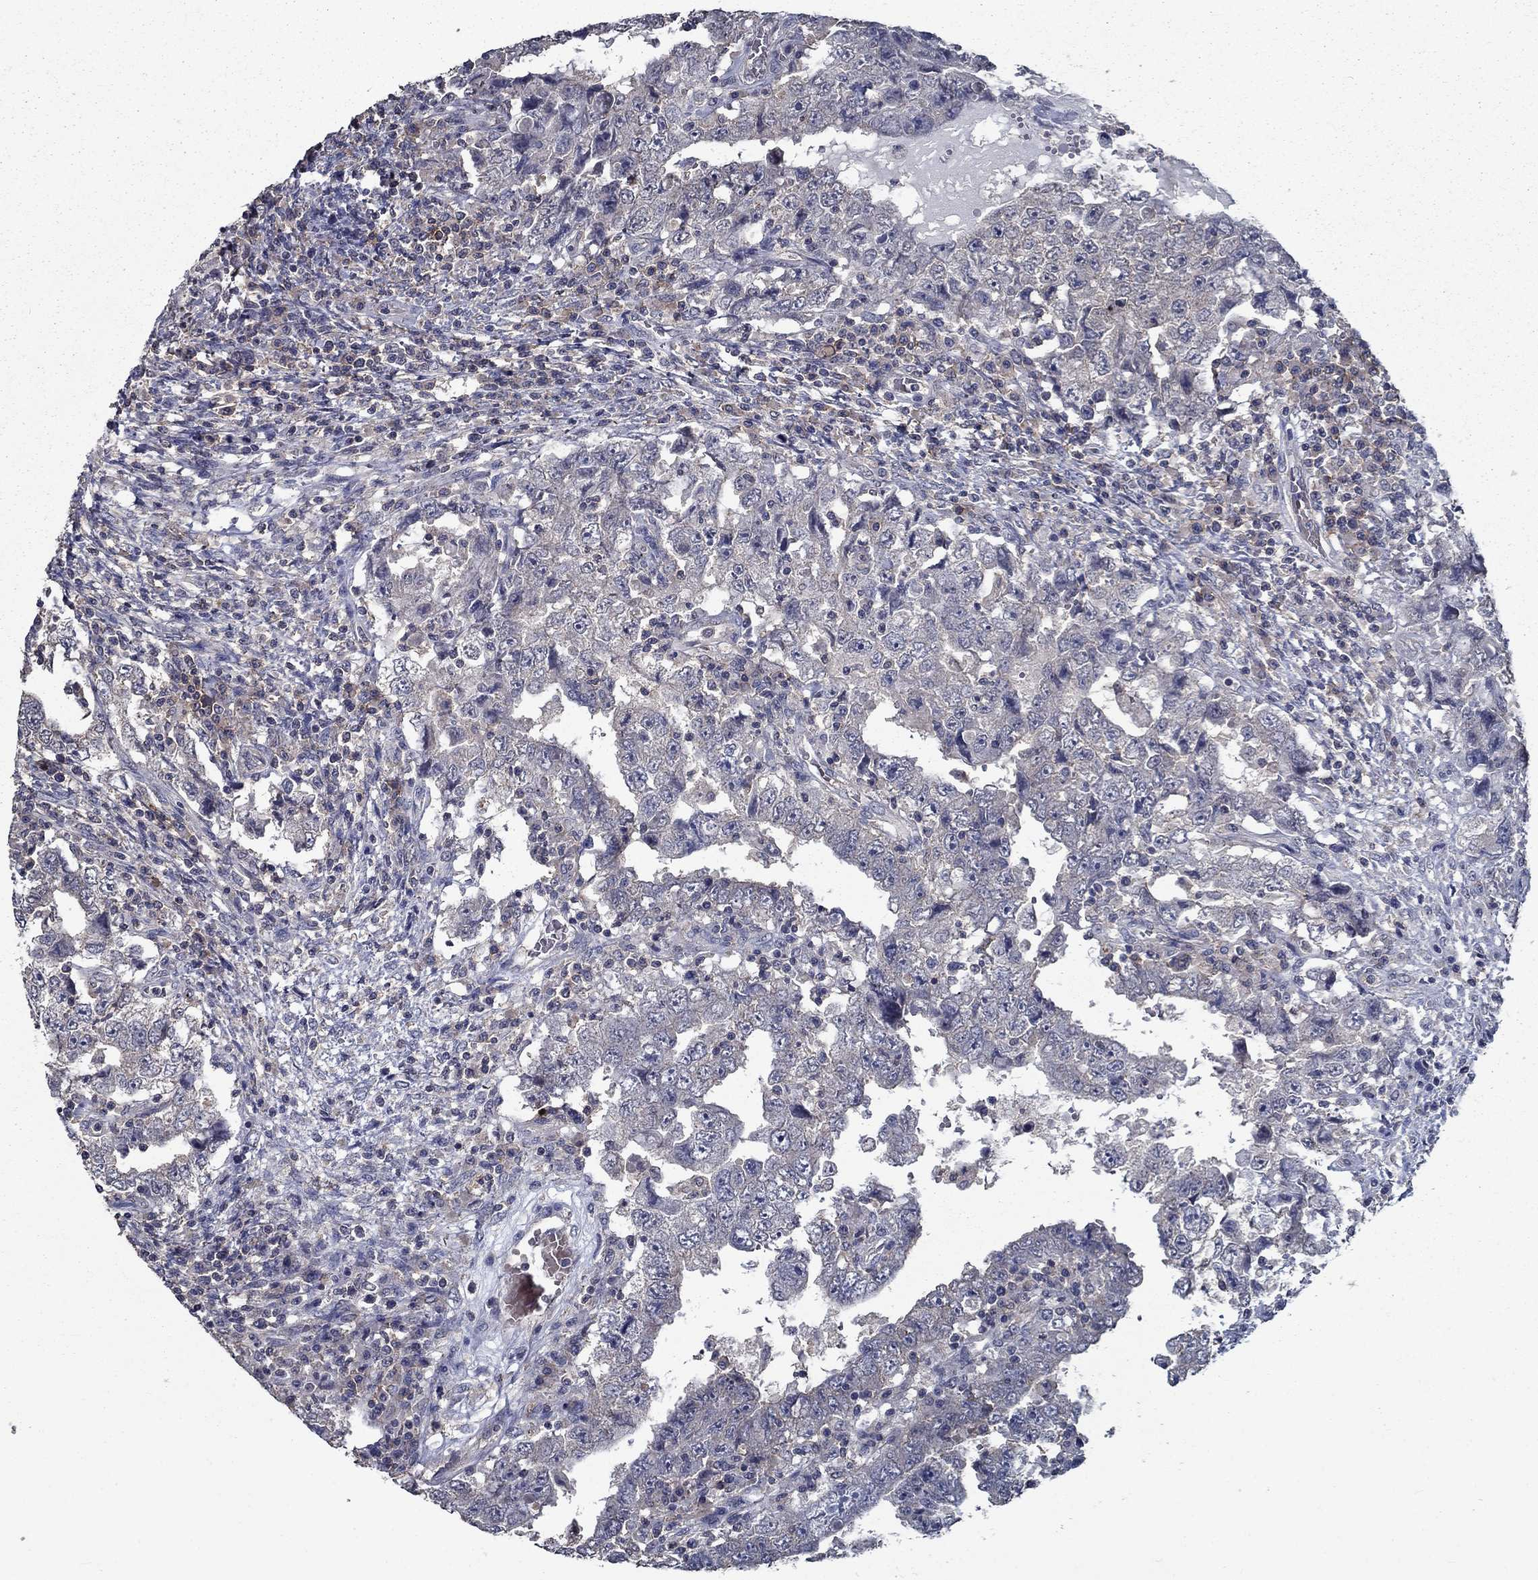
{"staining": {"intensity": "negative", "quantity": "none", "location": "none"}, "tissue": "testis cancer", "cell_type": "Tumor cells", "image_type": "cancer", "snomed": [{"axis": "morphology", "description": "Carcinoma, Embryonal, NOS"}, {"axis": "topography", "description": "Testis"}], "caption": "Testis cancer (embryonal carcinoma) stained for a protein using immunohistochemistry (IHC) exhibits no positivity tumor cells.", "gene": "SLC44A1", "patient": {"sex": "male", "age": 26}}